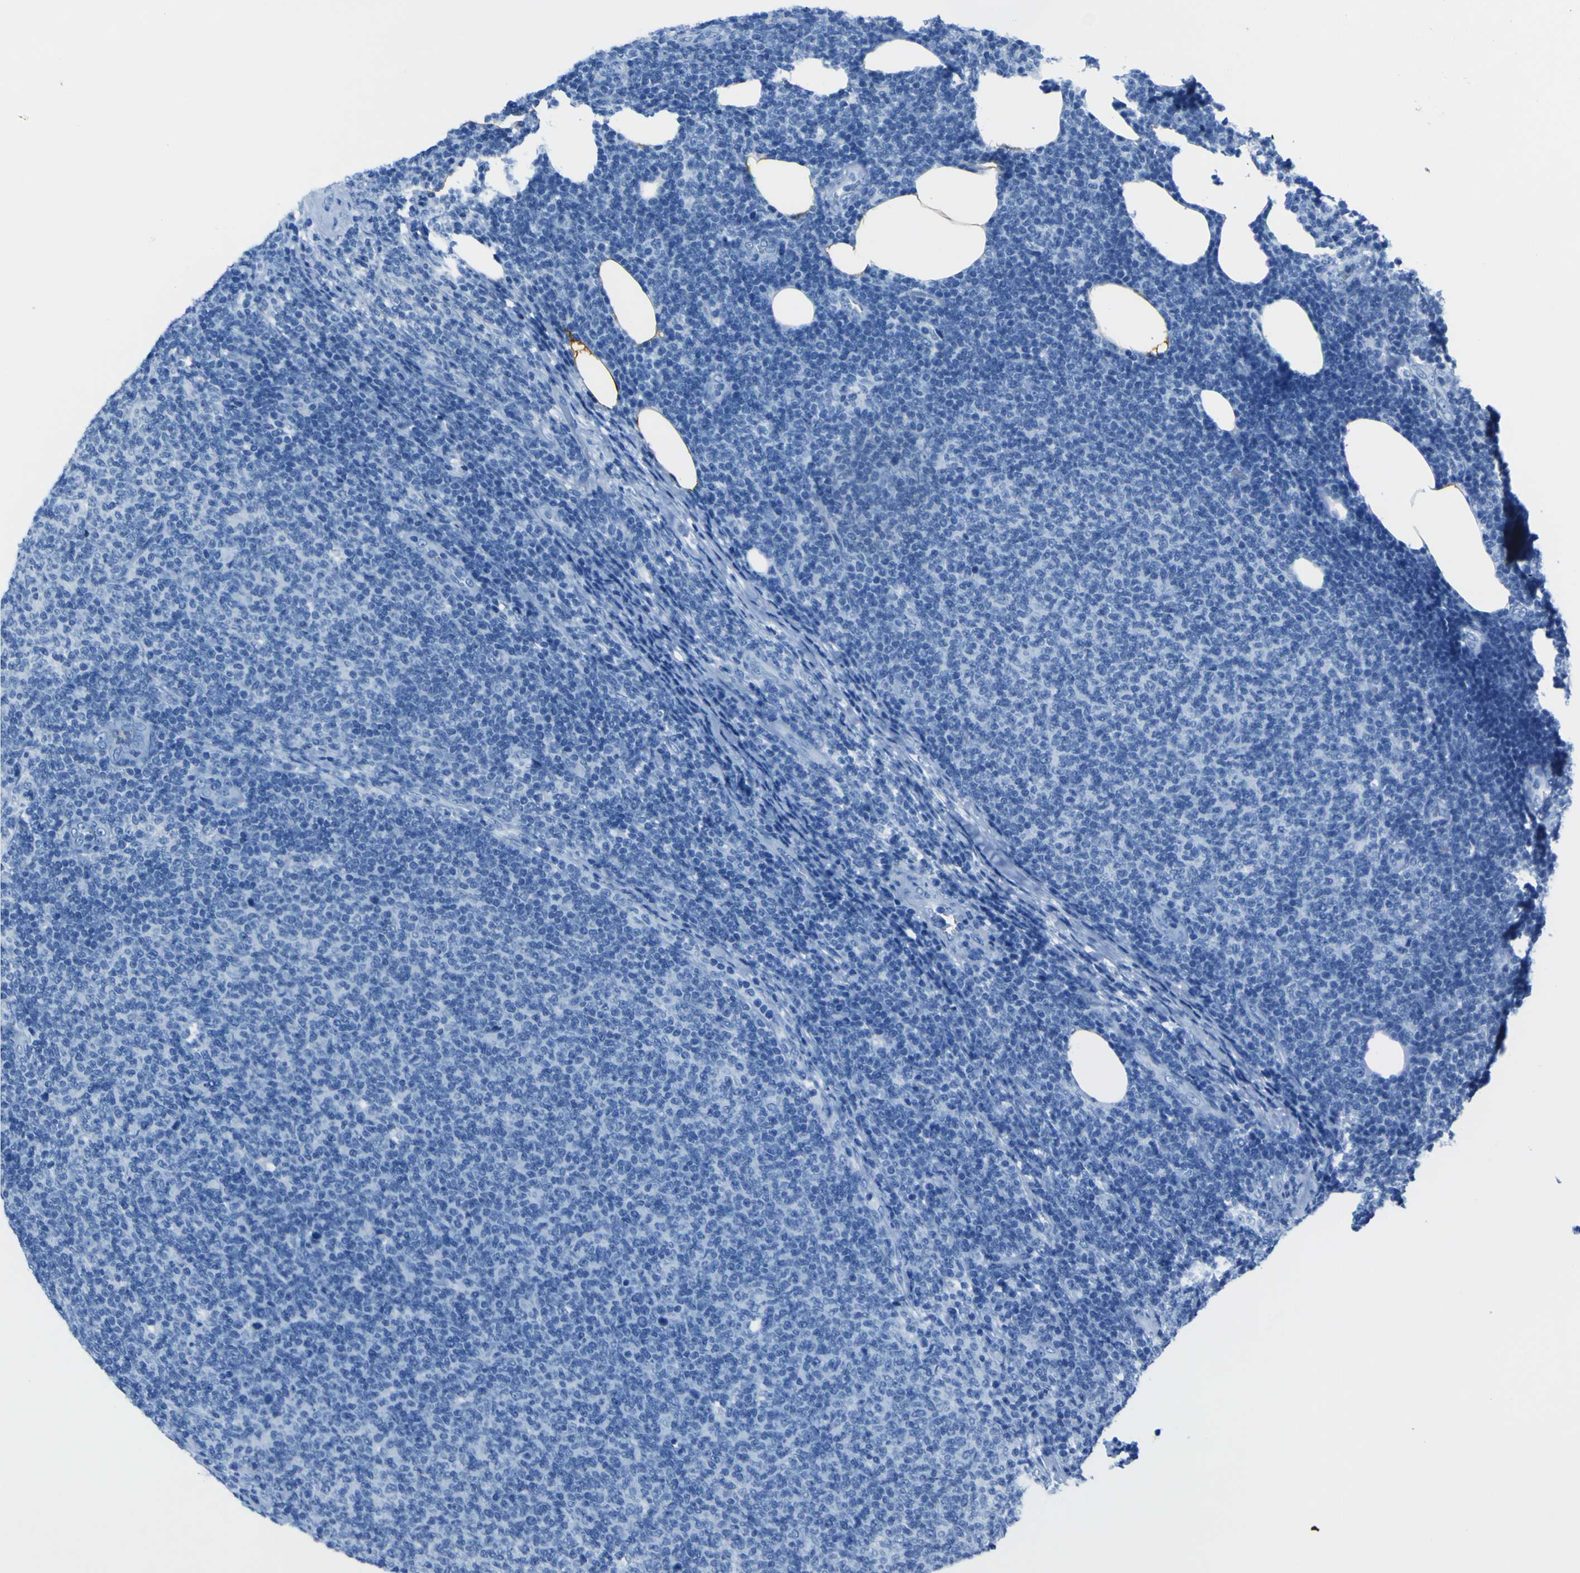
{"staining": {"intensity": "negative", "quantity": "none", "location": "none"}, "tissue": "lymphoma", "cell_type": "Tumor cells", "image_type": "cancer", "snomed": [{"axis": "morphology", "description": "Malignant lymphoma, non-Hodgkin's type, Low grade"}, {"axis": "topography", "description": "Lymph node"}], "caption": "The image shows no staining of tumor cells in malignant lymphoma, non-Hodgkin's type (low-grade).", "gene": "ACSL1", "patient": {"sex": "male", "age": 66}}